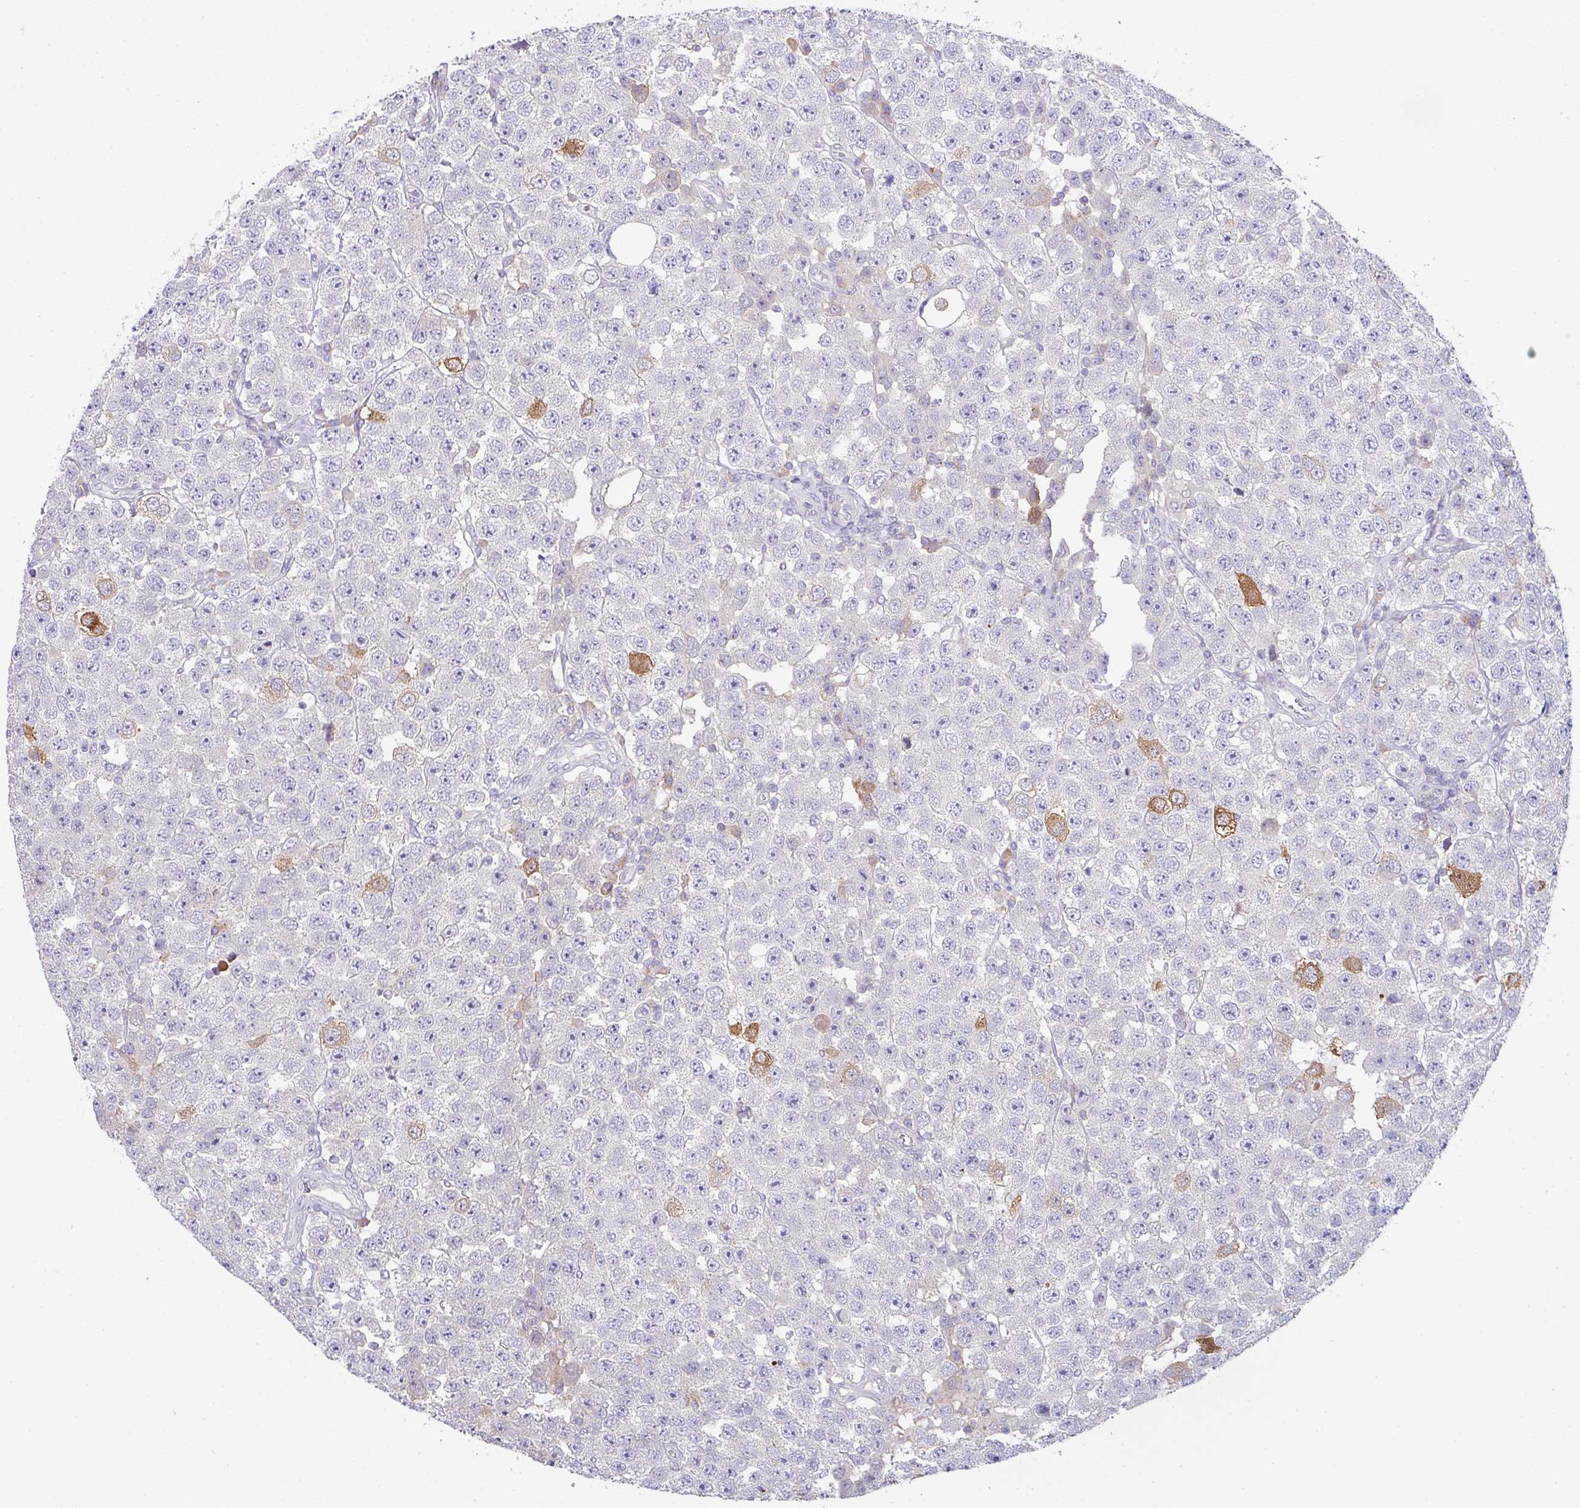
{"staining": {"intensity": "moderate", "quantity": "<25%", "location": "cytoplasmic/membranous"}, "tissue": "testis cancer", "cell_type": "Tumor cells", "image_type": "cancer", "snomed": [{"axis": "morphology", "description": "Seminoma, NOS"}, {"axis": "topography", "description": "Testis"}], "caption": "Testis cancer (seminoma) stained for a protein (brown) exhibits moderate cytoplasmic/membranous positive expression in approximately <25% of tumor cells.", "gene": "SLAMF6", "patient": {"sex": "male", "age": 28}}